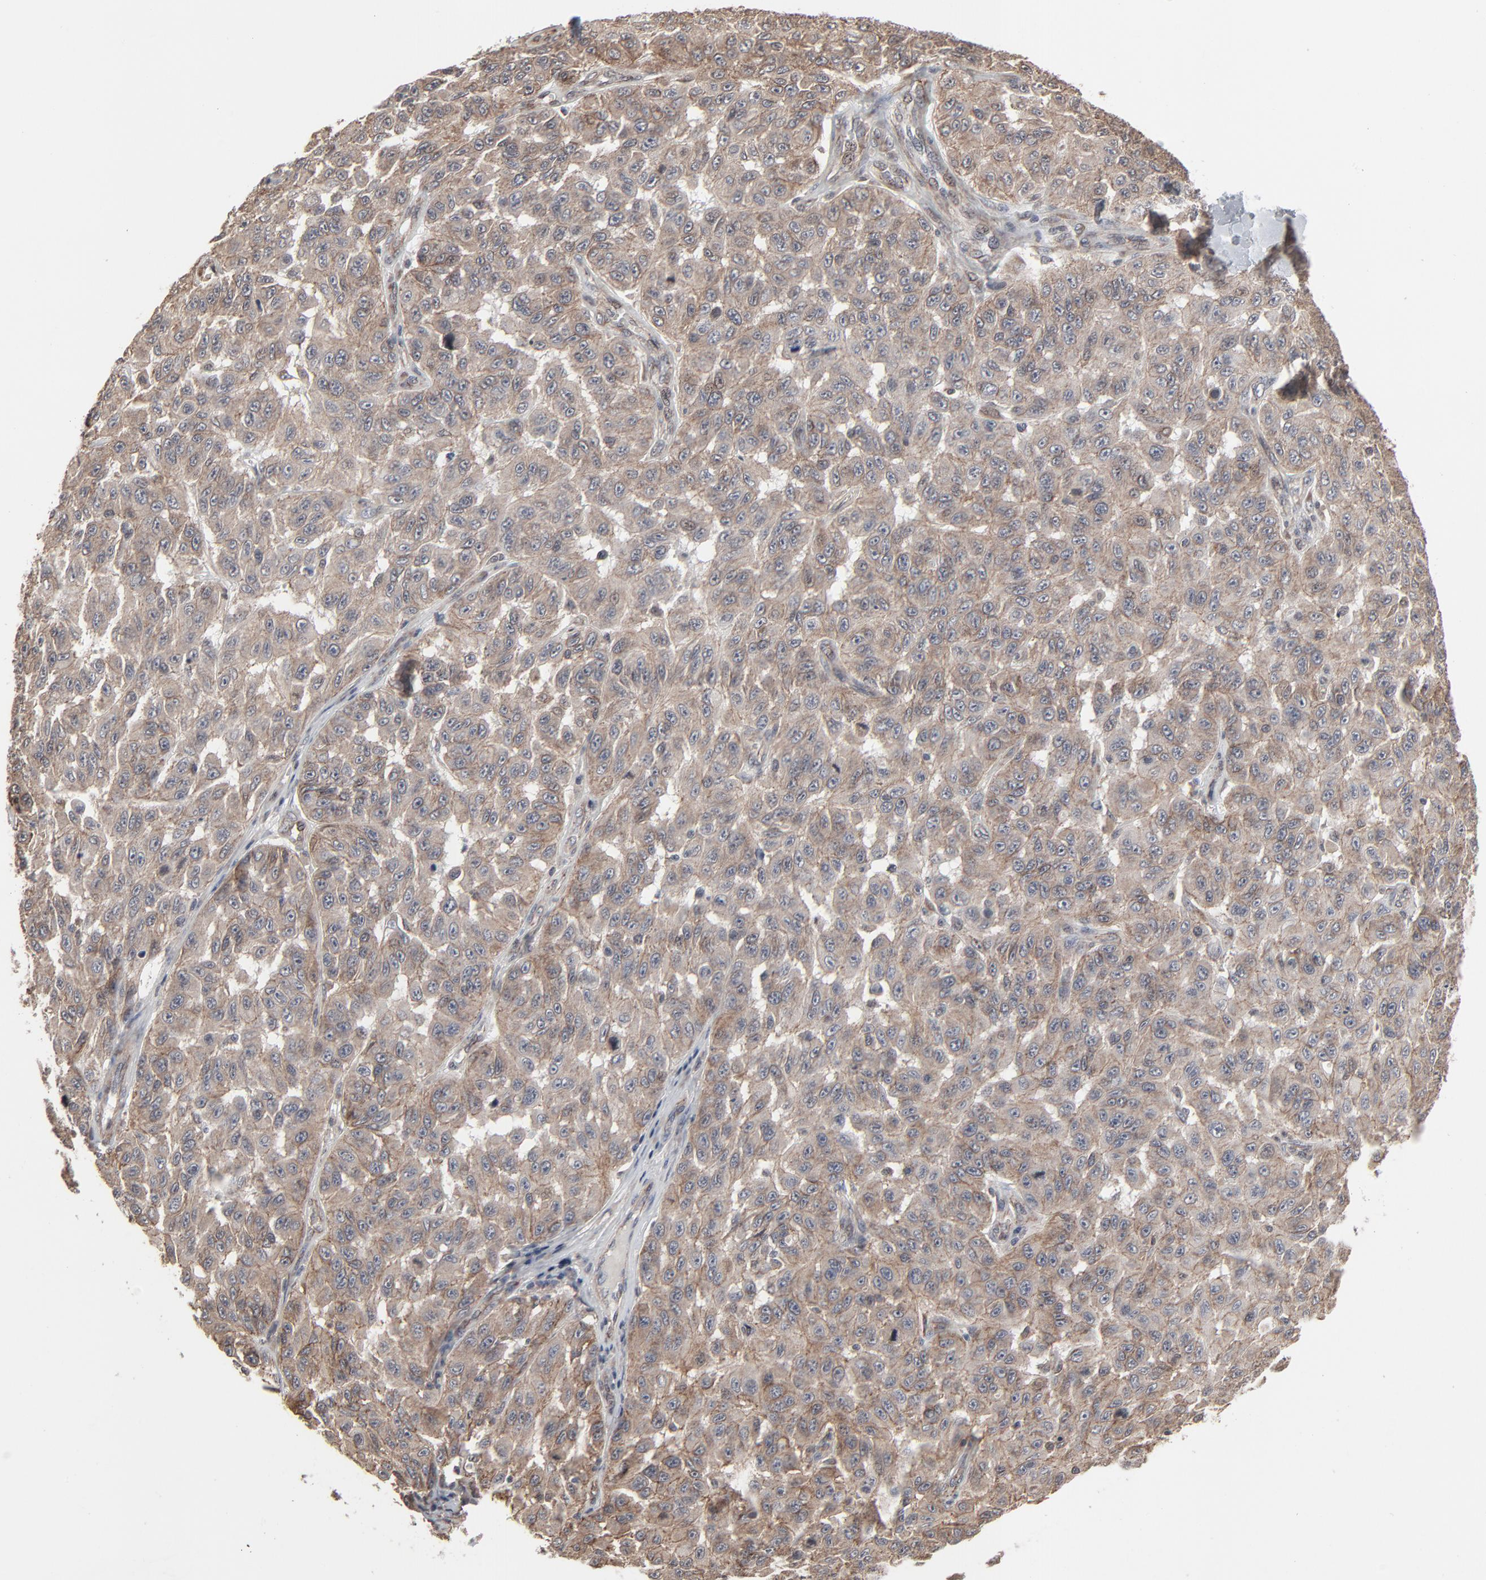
{"staining": {"intensity": "moderate", "quantity": ">75%", "location": "cytoplasmic/membranous"}, "tissue": "melanoma", "cell_type": "Tumor cells", "image_type": "cancer", "snomed": [{"axis": "morphology", "description": "Malignant melanoma, NOS"}, {"axis": "topography", "description": "Skin"}], "caption": "Tumor cells show medium levels of moderate cytoplasmic/membranous positivity in approximately >75% of cells in human melanoma.", "gene": "CTNND1", "patient": {"sex": "male", "age": 30}}